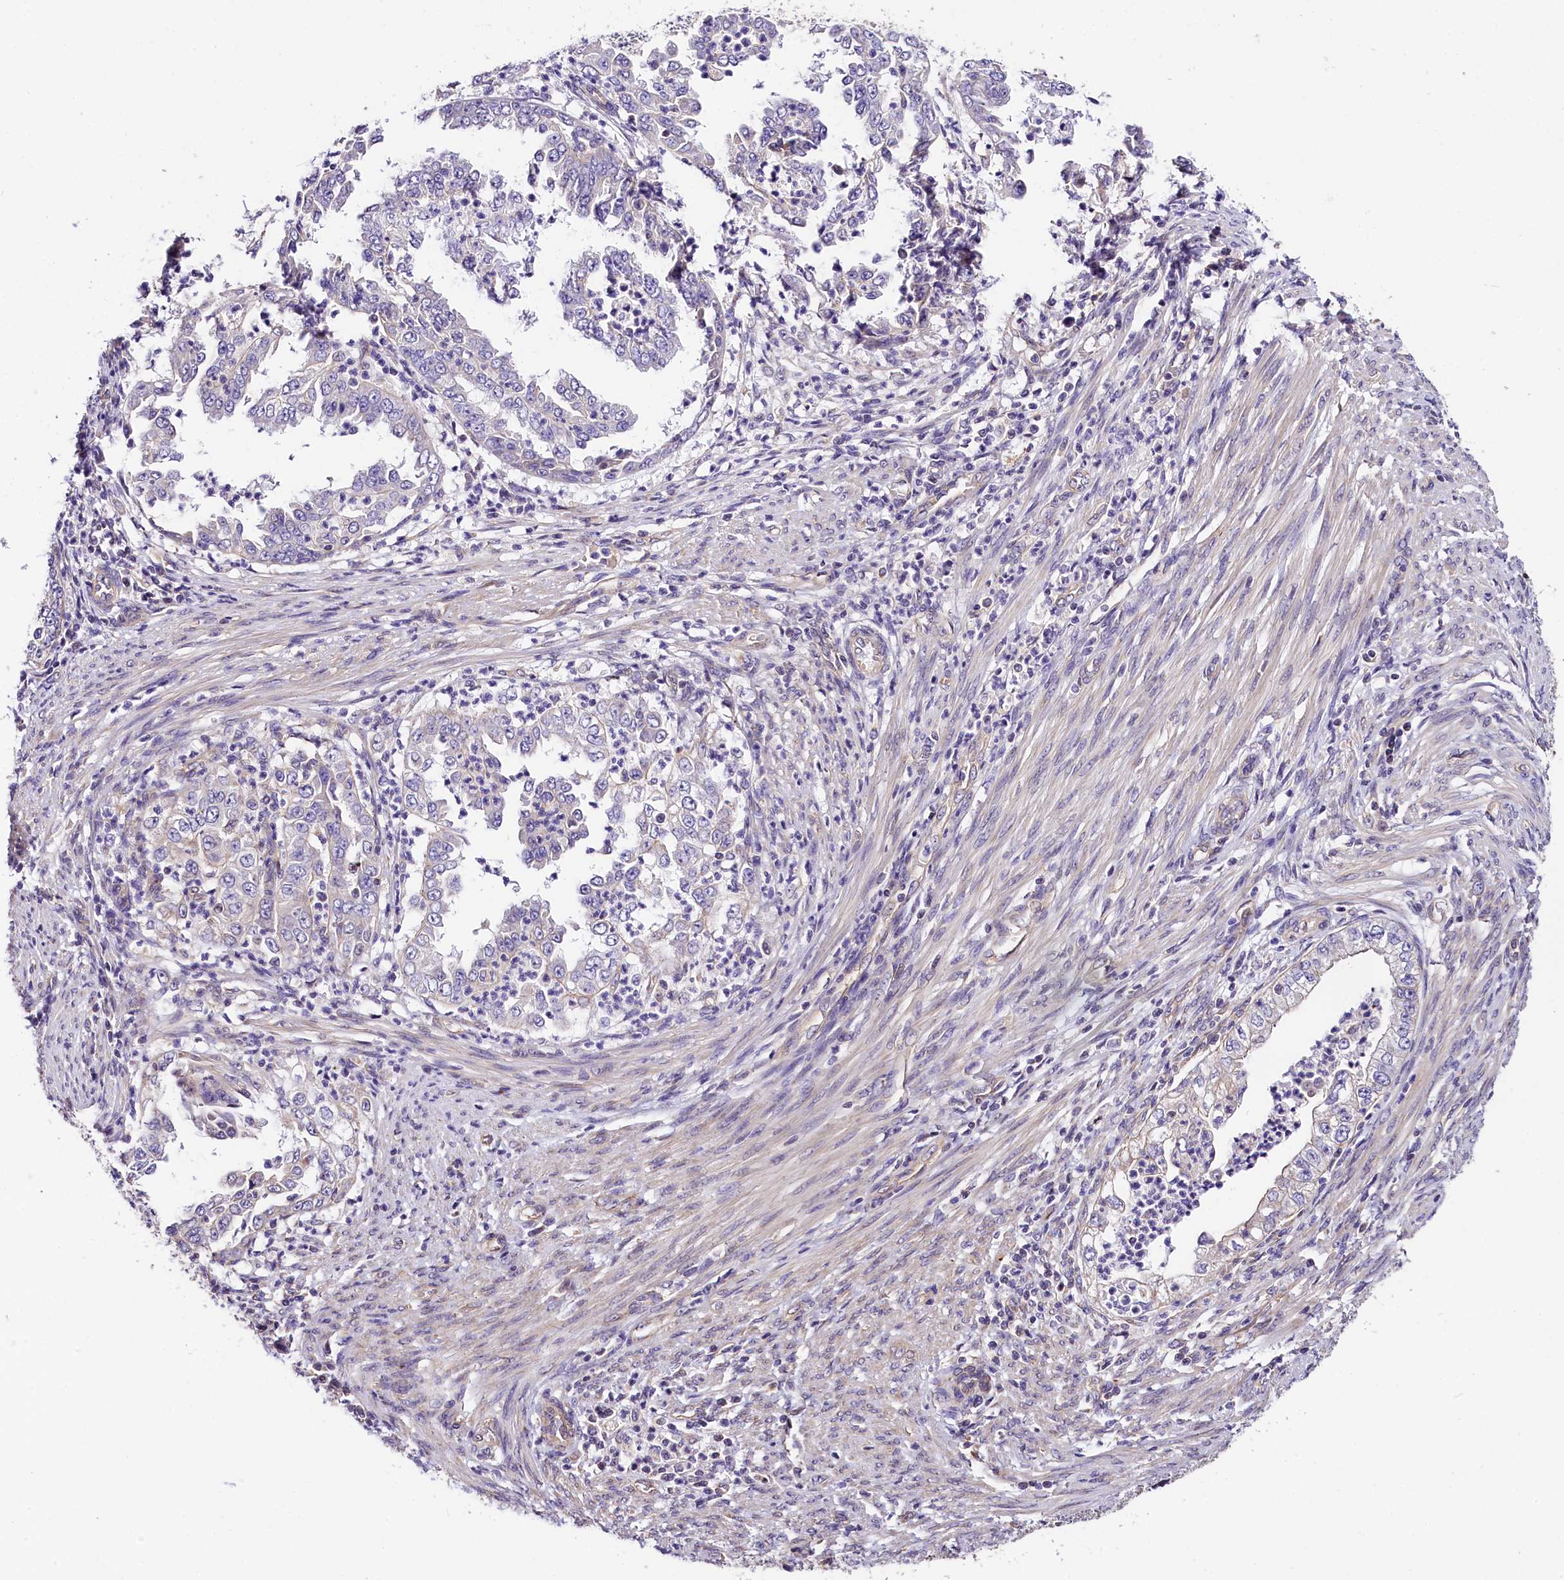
{"staining": {"intensity": "negative", "quantity": "none", "location": "none"}, "tissue": "endometrial cancer", "cell_type": "Tumor cells", "image_type": "cancer", "snomed": [{"axis": "morphology", "description": "Adenocarcinoma, NOS"}, {"axis": "topography", "description": "Endometrium"}], "caption": "An immunohistochemistry (IHC) histopathology image of endometrial cancer (adenocarcinoma) is shown. There is no staining in tumor cells of endometrial cancer (adenocarcinoma).", "gene": "ACAA2", "patient": {"sex": "female", "age": 85}}